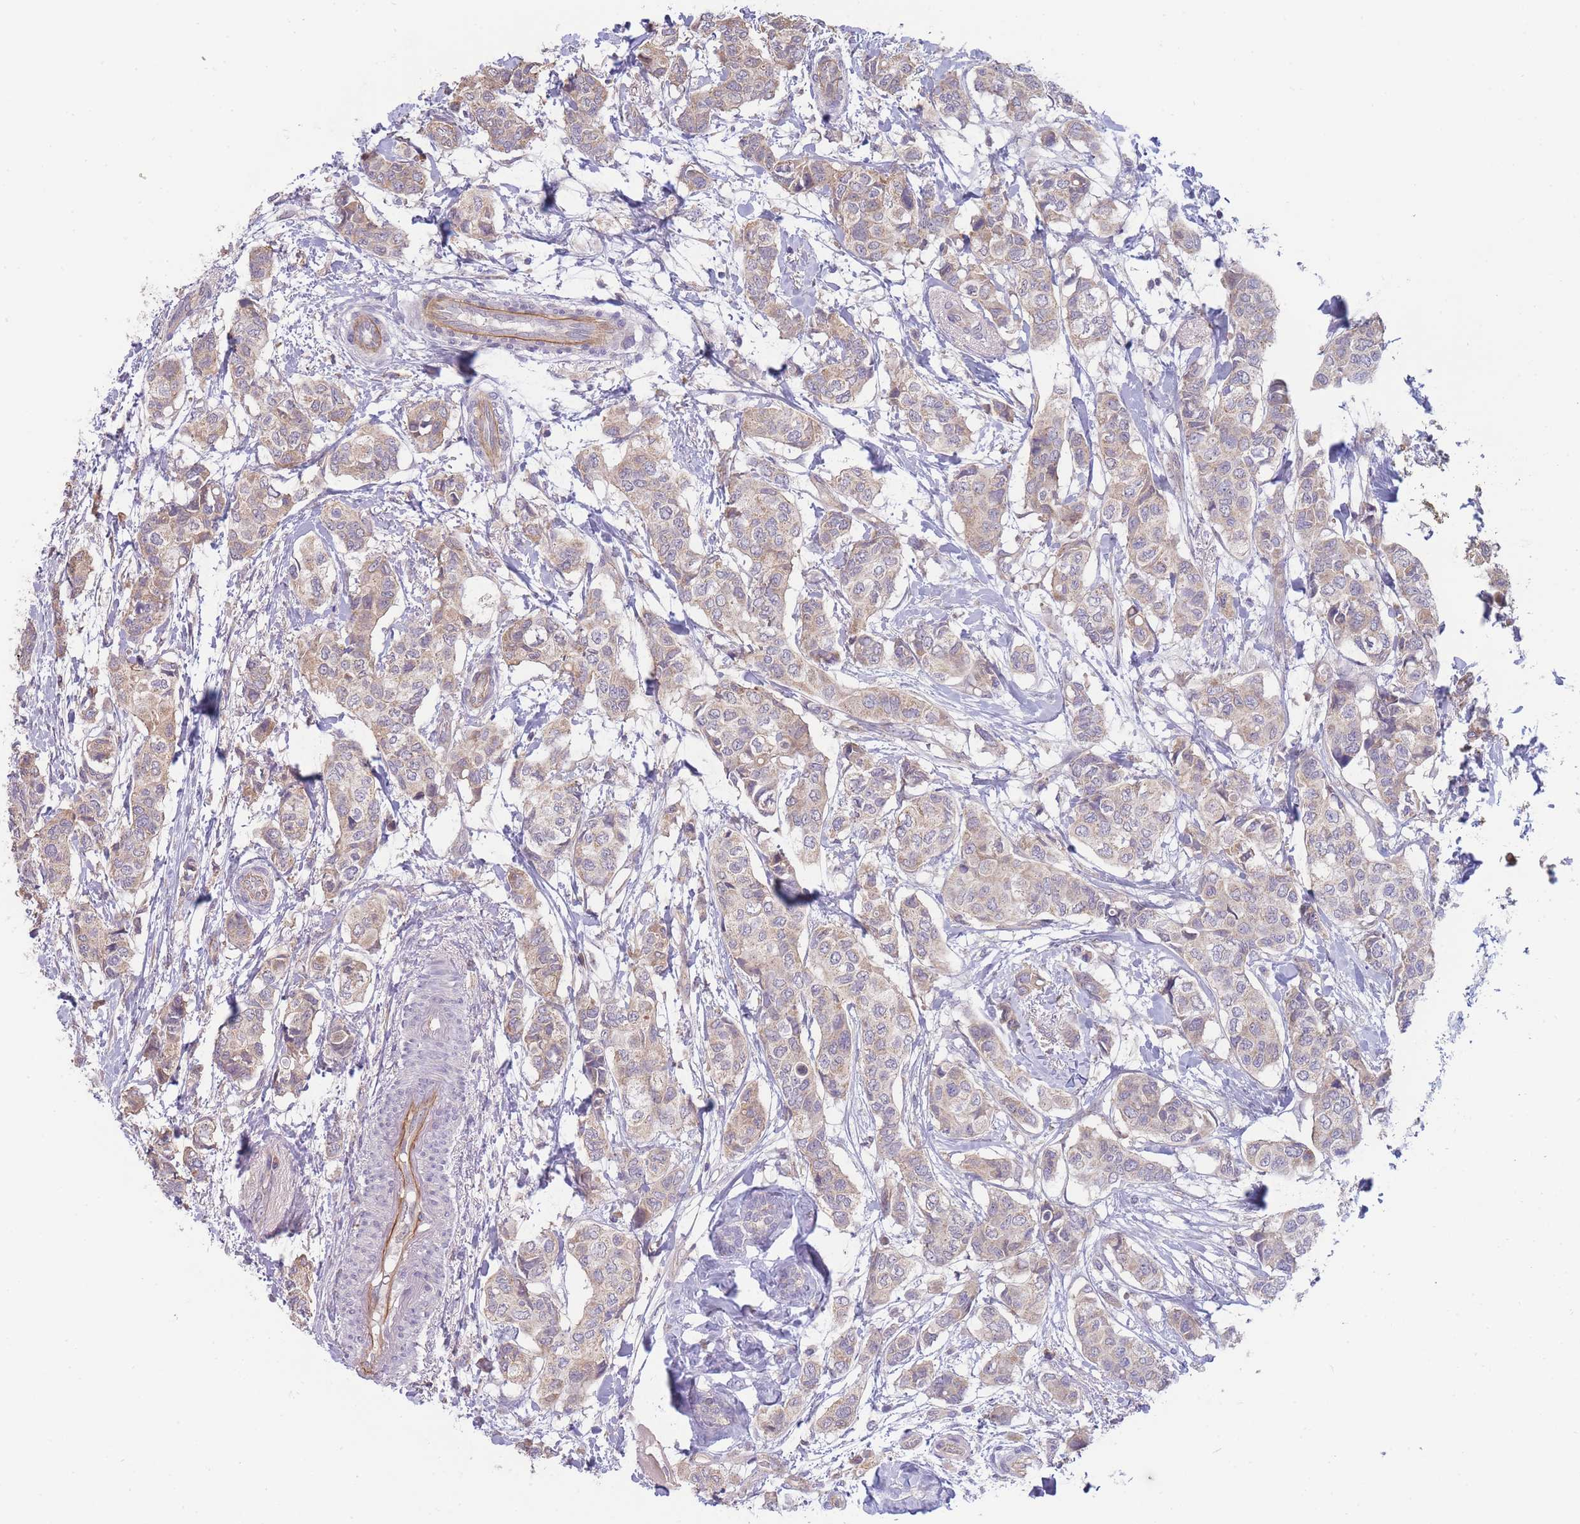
{"staining": {"intensity": "weak", "quantity": "<25%", "location": "cytoplasmic/membranous"}, "tissue": "breast cancer", "cell_type": "Tumor cells", "image_type": "cancer", "snomed": [{"axis": "morphology", "description": "Lobular carcinoma"}, {"axis": "topography", "description": "Breast"}], "caption": "Photomicrograph shows no protein staining in tumor cells of lobular carcinoma (breast) tissue.", "gene": "NDUFAF5", "patient": {"sex": "female", "age": 51}}